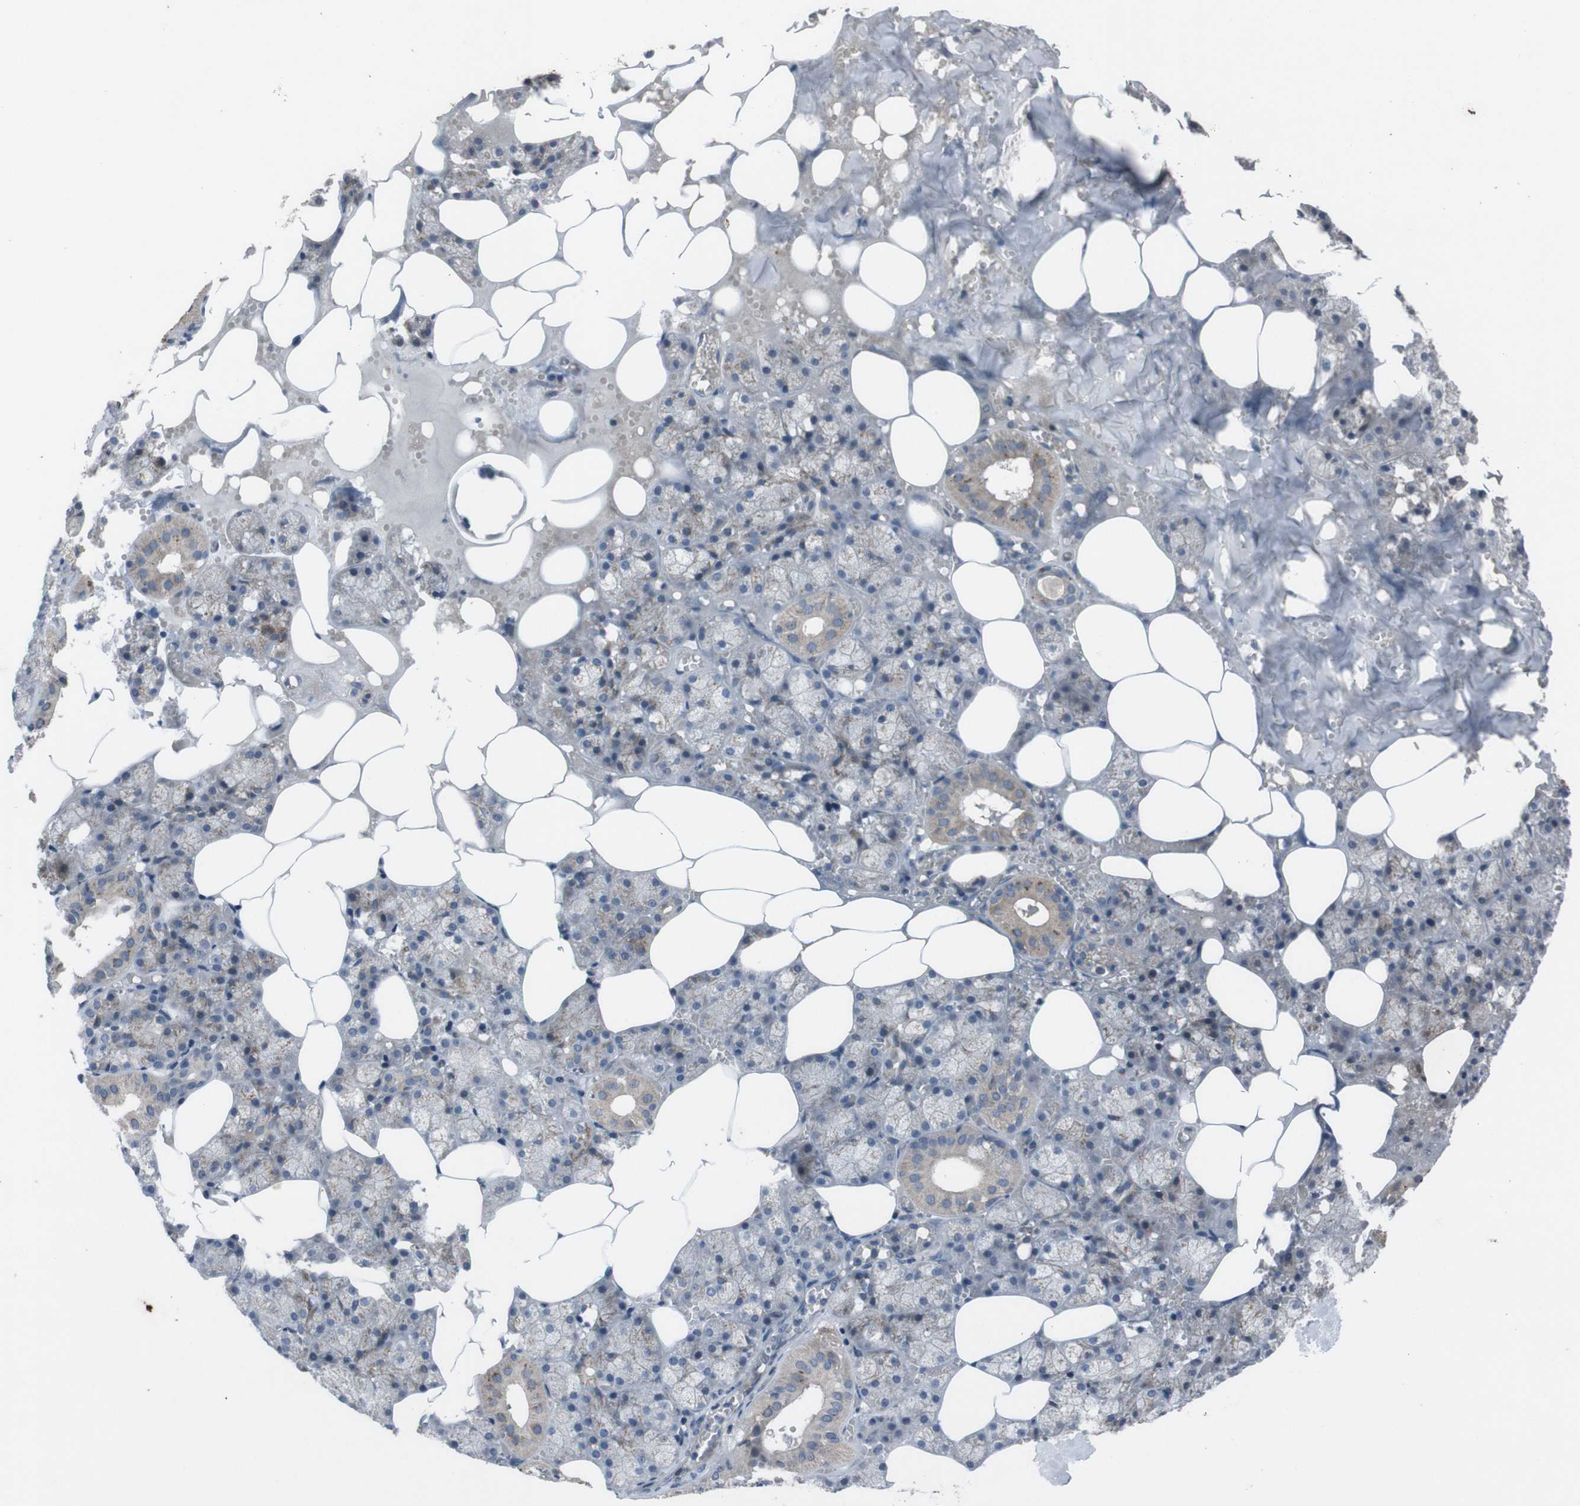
{"staining": {"intensity": "moderate", "quantity": "25%-75%", "location": "cytoplasmic/membranous"}, "tissue": "salivary gland", "cell_type": "Glandular cells", "image_type": "normal", "snomed": [{"axis": "morphology", "description": "Normal tissue, NOS"}, {"axis": "topography", "description": "Salivary gland"}], "caption": "IHC (DAB (3,3'-diaminobenzidine)) staining of normal human salivary gland exhibits moderate cytoplasmic/membranous protein positivity in about 25%-75% of glandular cells.", "gene": "EFNA5", "patient": {"sex": "male", "age": 62}}